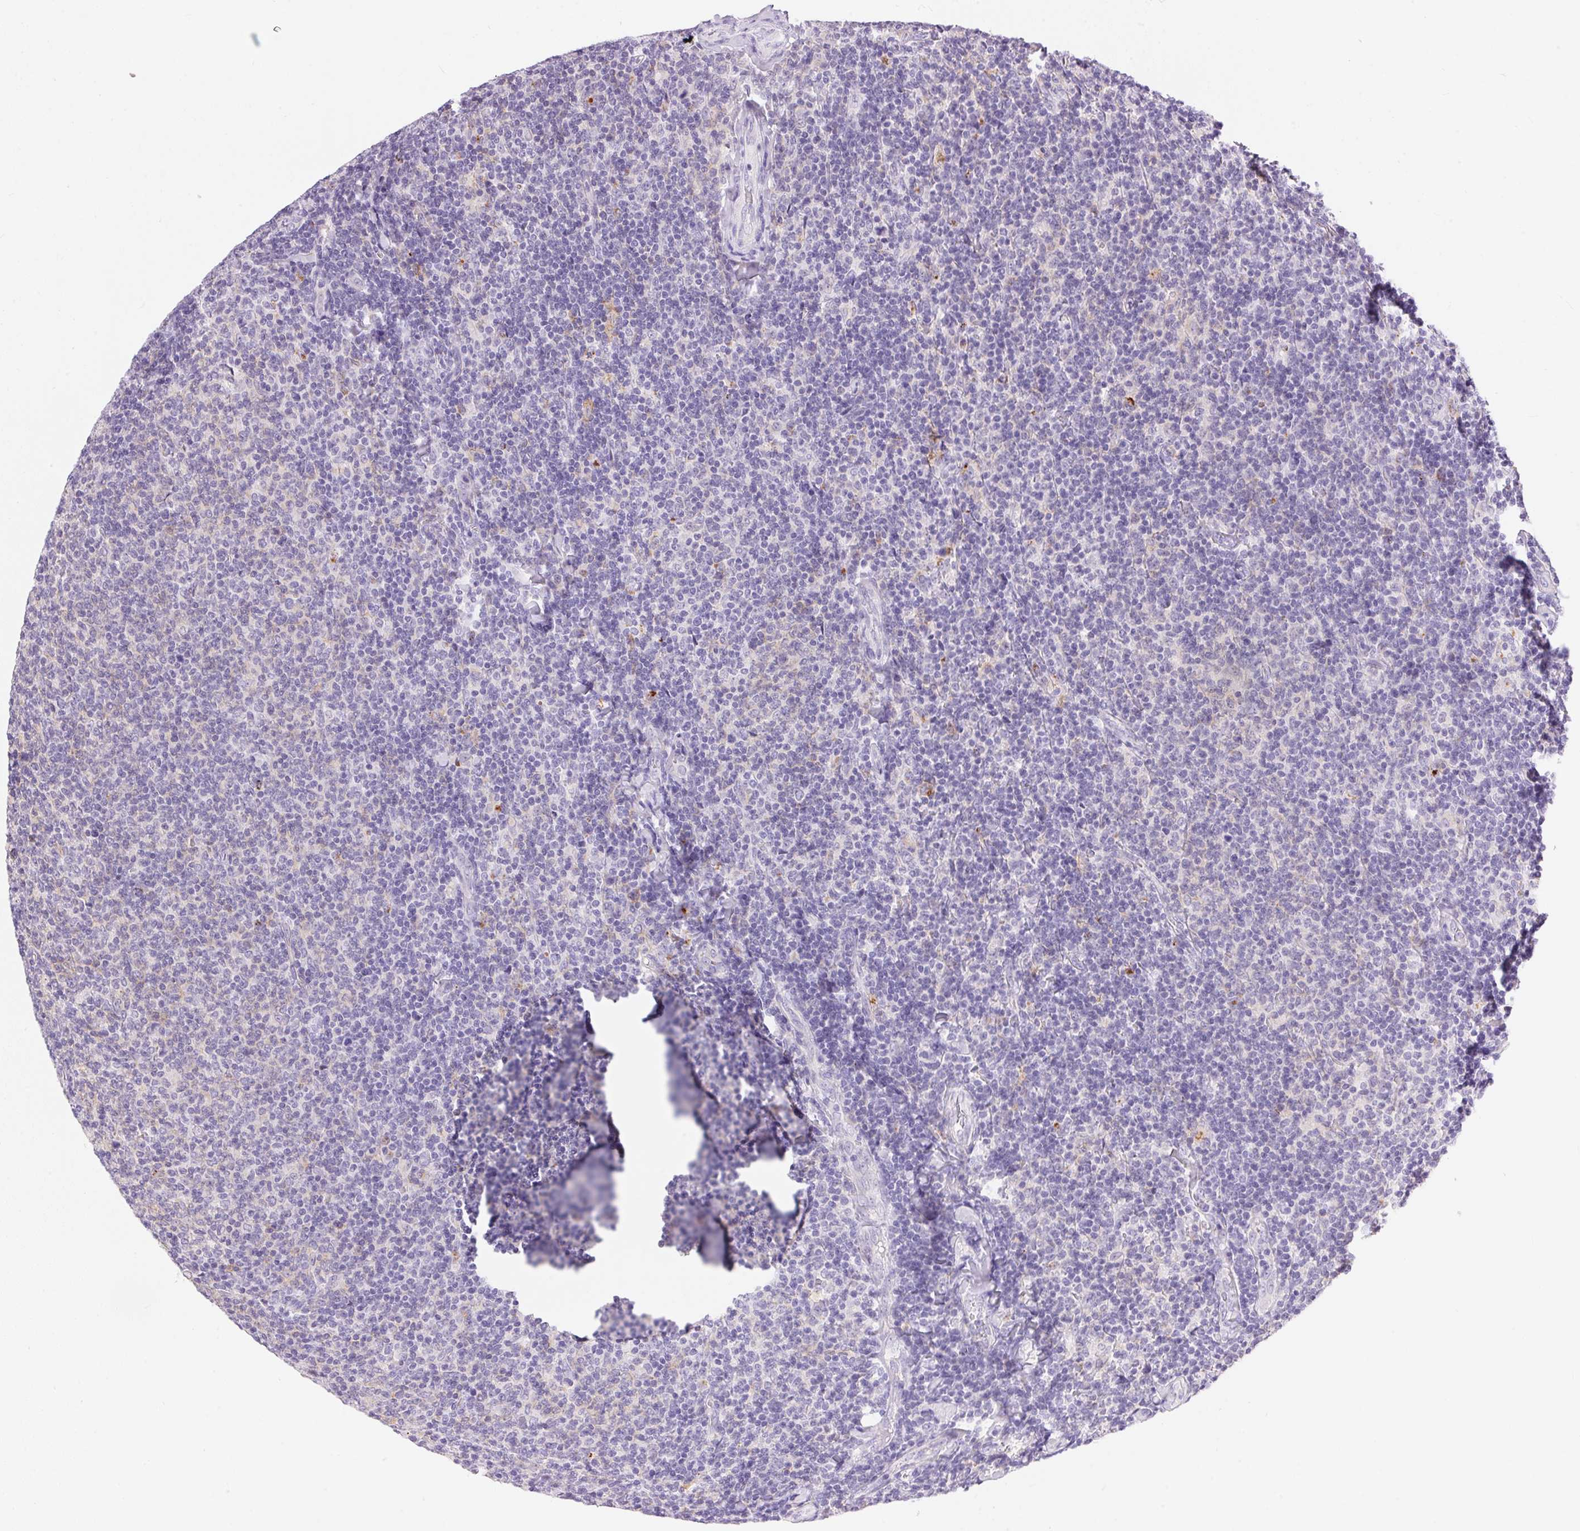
{"staining": {"intensity": "negative", "quantity": "none", "location": "none"}, "tissue": "lymphoma", "cell_type": "Tumor cells", "image_type": "cancer", "snomed": [{"axis": "morphology", "description": "Malignant lymphoma, non-Hodgkin's type, Low grade"}, {"axis": "topography", "description": "Lymph node"}], "caption": "This histopathology image is of low-grade malignant lymphoma, non-Hodgkin's type stained with immunohistochemistry (IHC) to label a protein in brown with the nuclei are counter-stained blue. There is no expression in tumor cells. The staining was performed using DAB to visualize the protein expression in brown, while the nuclei were stained in blue with hematoxylin (Magnification: 20x).", "gene": "PNLIPRP3", "patient": {"sex": "male", "age": 52}}